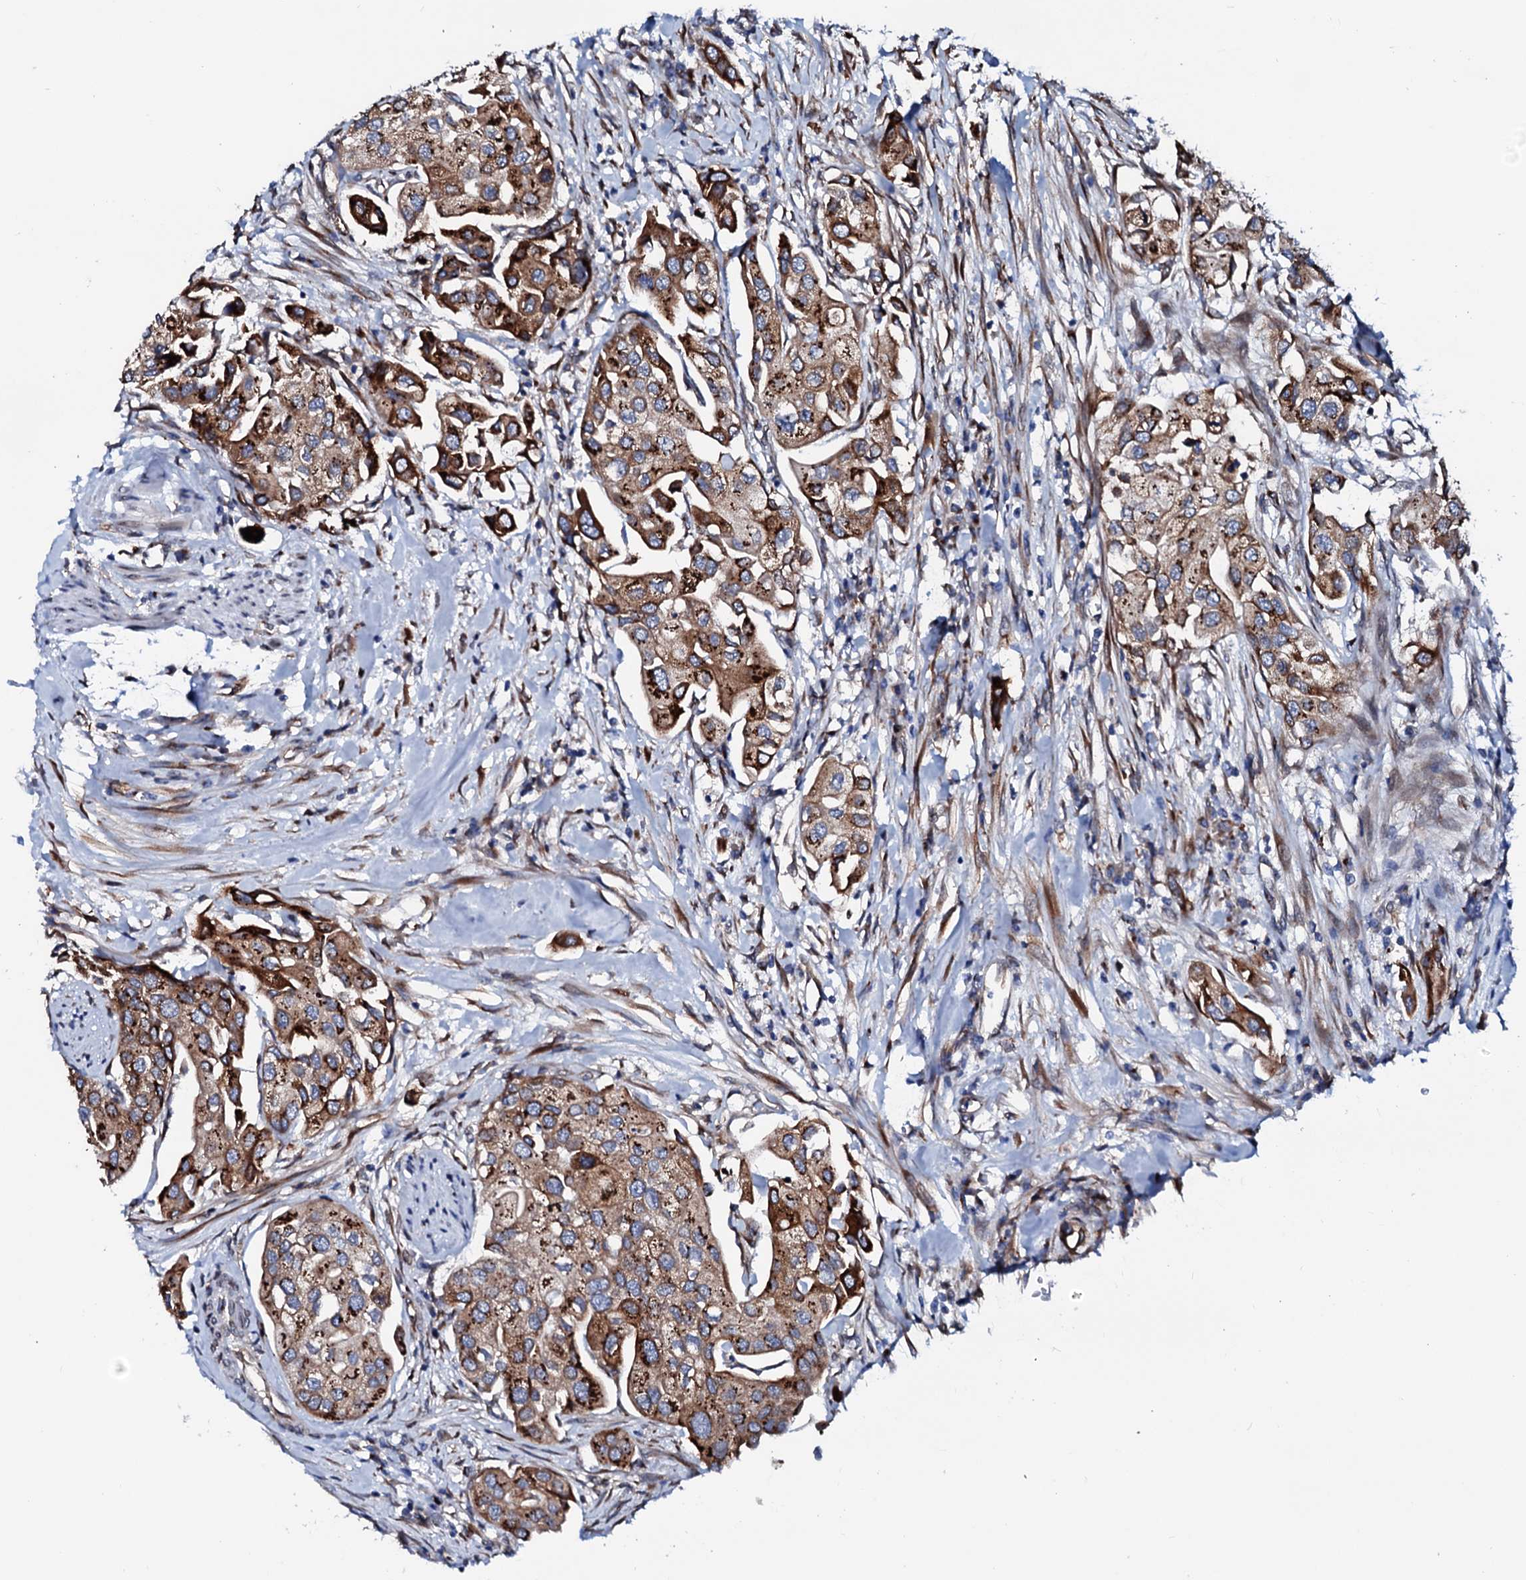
{"staining": {"intensity": "strong", "quantity": ">75%", "location": "cytoplasmic/membranous"}, "tissue": "urothelial cancer", "cell_type": "Tumor cells", "image_type": "cancer", "snomed": [{"axis": "morphology", "description": "Urothelial carcinoma, High grade"}, {"axis": "topography", "description": "Urinary bladder"}], "caption": "Urothelial cancer was stained to show a protein in brown. There is high levels of strong cytoplasmic/membranous expression in approximately >75% of tumor cells.", "gene": "TMCO3", "patient": {"sex": "male", "age": 64}}